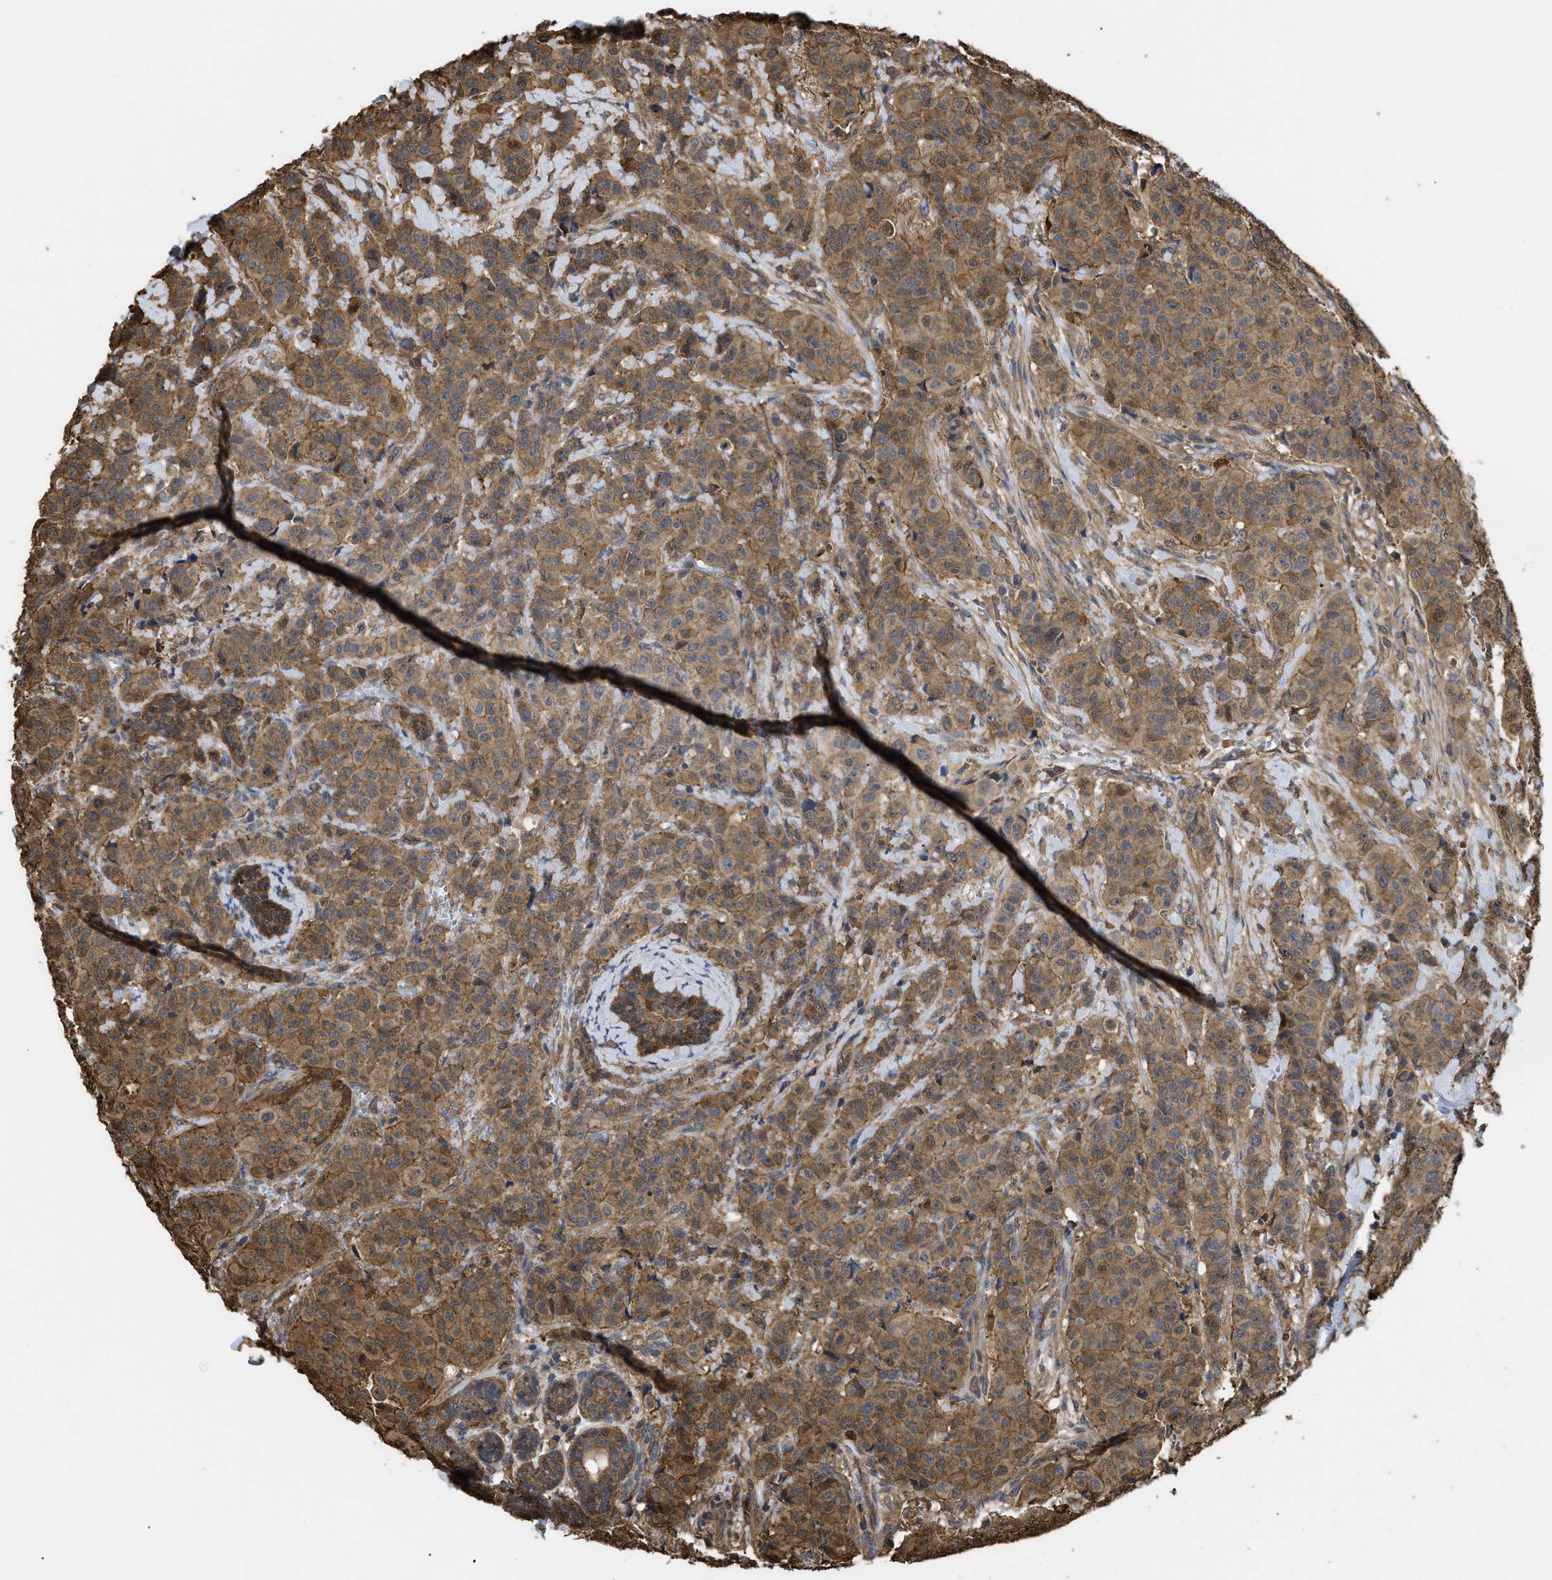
{"staining": {"intensity": "moderate", "quantity": ">75%", "location": "cytoplasmic/membranous"}, "tissue": "breast cancer", "cell_type": "Tumor cells", "image_type": "cancer", "snomed": [{"axis": "morphology", "description": "Normal tissue, NOS"}, {"axis": "morphology", "description": "Duct carcinoma"}, {"axis": "topography", "description": "Breast"}], "caption": "Breast intraductal carcinoma was stained to show a protein in brown. There is medium levels of moderate cytoplasmic/membranous positivity in about >75% of tumor cells.", "gene": "CALM1", "patient": {"sex": "female", "age": 40}}